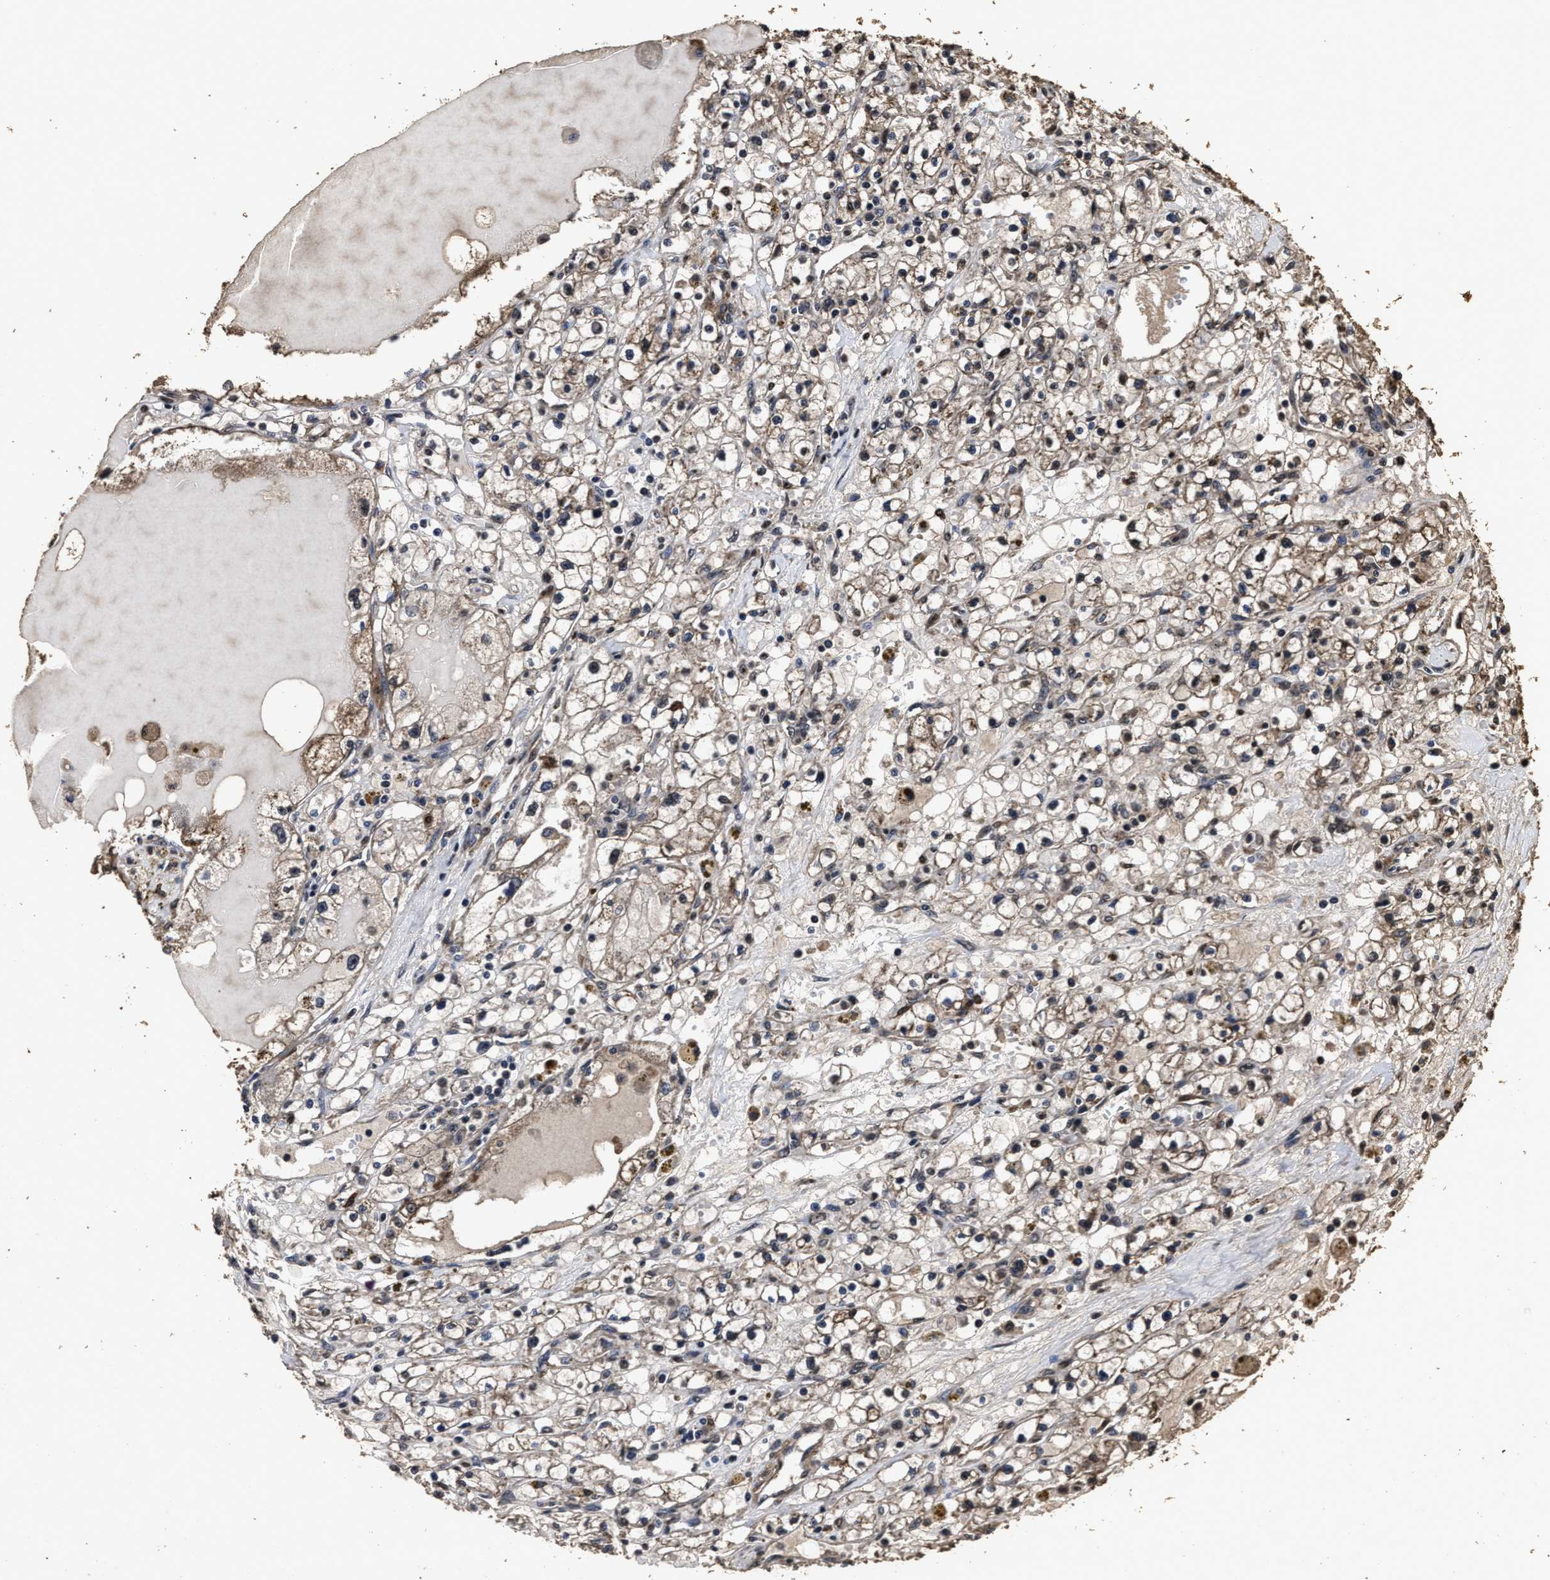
{"staining": {"intensity": "weak", "quantity": "<25%", "location": "cytoplasmic/membranous"}, "tissue": "renal cancer", "cell_type": "Tumor cells", "image_type": "cancer", "snomed": [{"axis": "morphology", "description": "Adenocarcinoma, NOS"}, {"axis": "topography", "description": "Kidney"}], "caption": "Immunohistochemical staining of renal cancer demonstrates no significant expression in tumor cells.", "gene": "RSBN1L", "patient": {"sex": "male", "age": 56}}